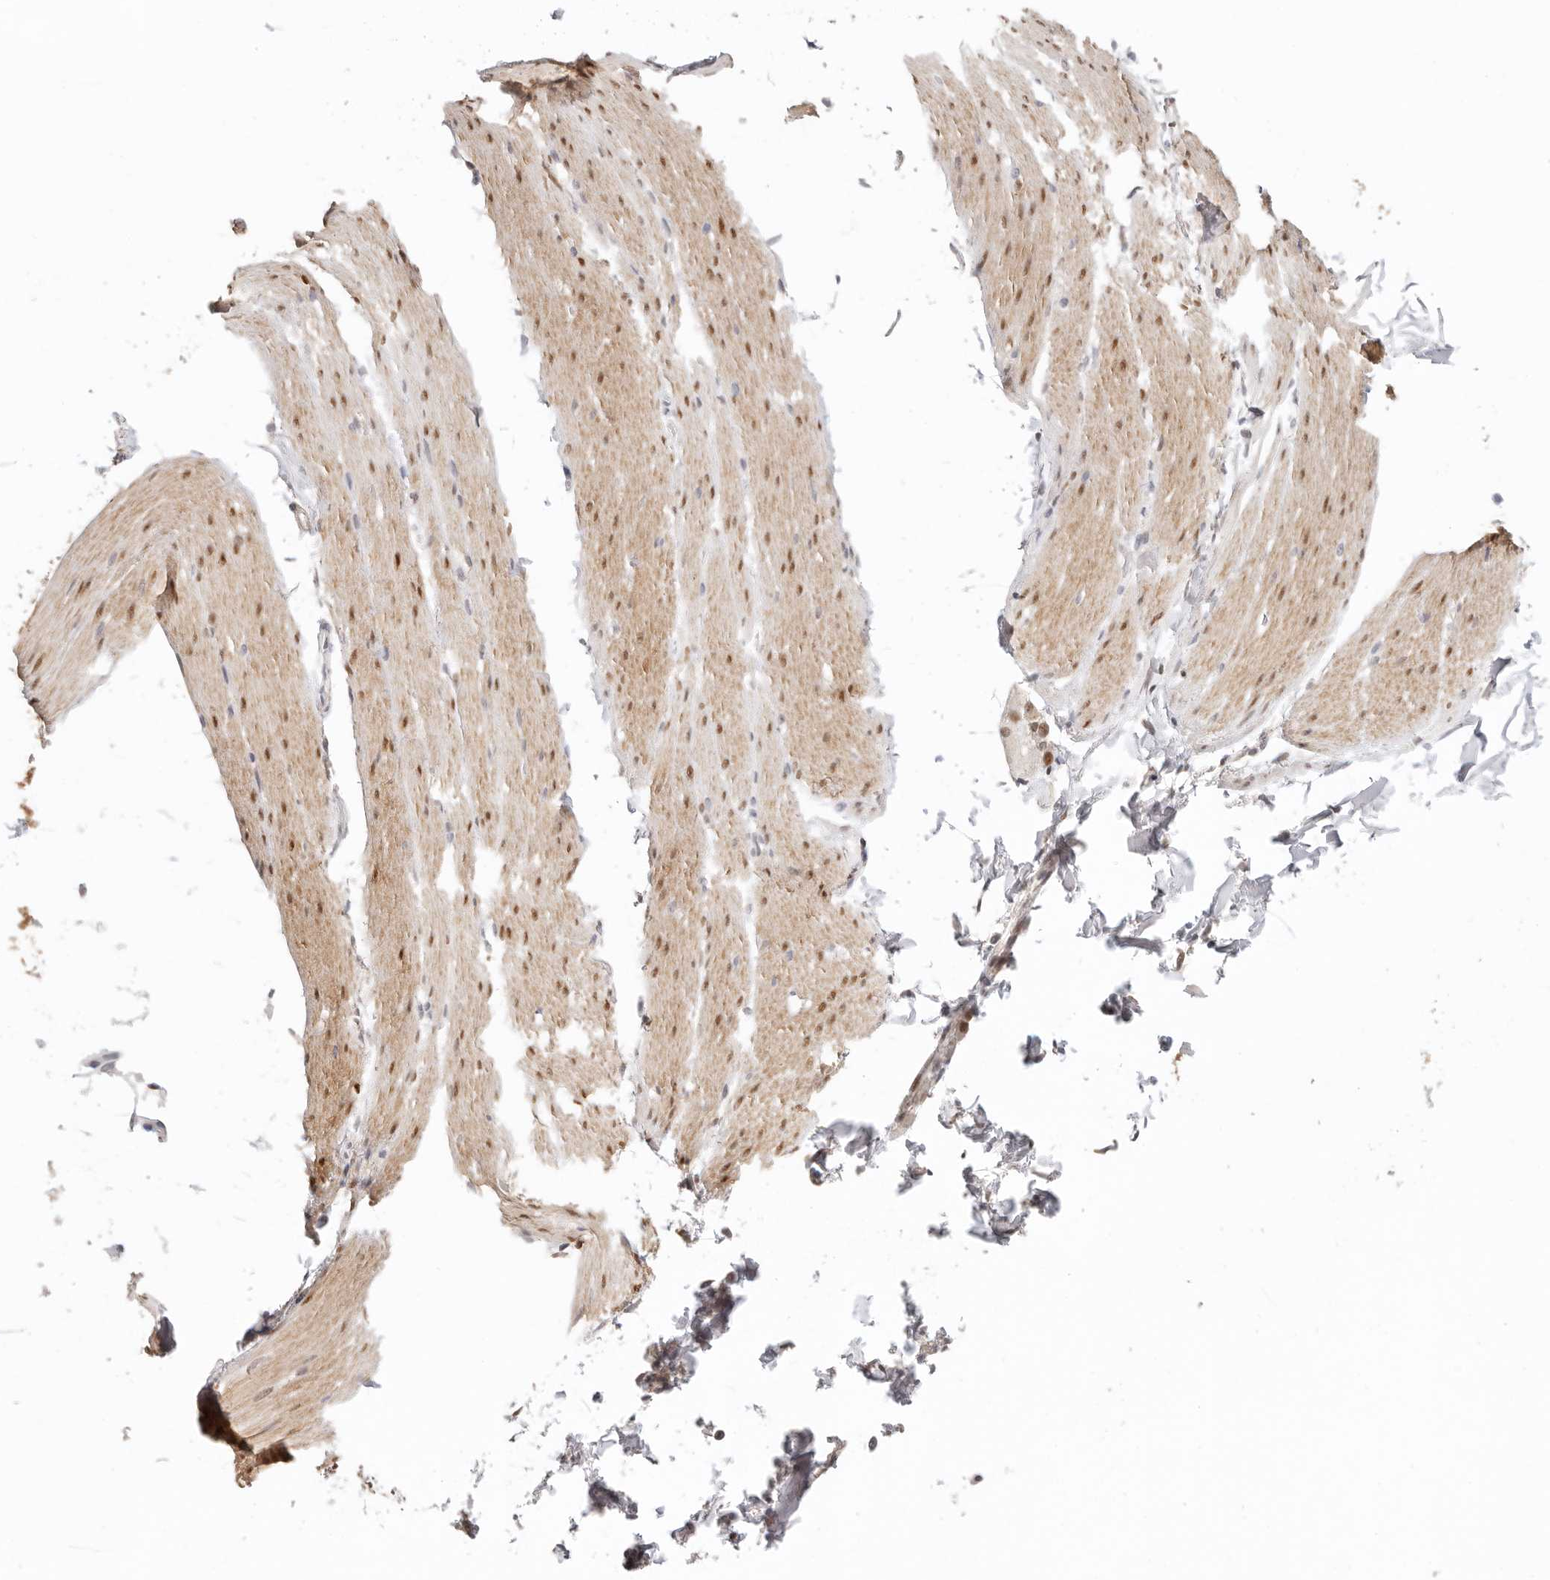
{"staining": {"intensity": "moderate", "quantity": "25%-75%", "location": "cytoplasmic/membranous,nuclear"}, "tissue": "smooth muscle", "cell_type": "Smooth muscle cells", "image_type": "normal", "snomed": [{"axis": "morphology", "description": "Normal tissue, NOS"}, {"axis": "topography", "description": "Smooth muscle"}, {"axis": "topography", "description": "Small intestine"}], "caption": "Smooth muscle cells exhibit medium levels of moderate cytoplasmic/membranous,nuclear staining in about 25%-75% of cells in normal smooth muscle. Using DAB (brown) and hematoxylin (blue) stains, captured at high magnification using brightfield microscopy.", "gene": "LARP7", "patient": {"sex": "female", "age": 84}}